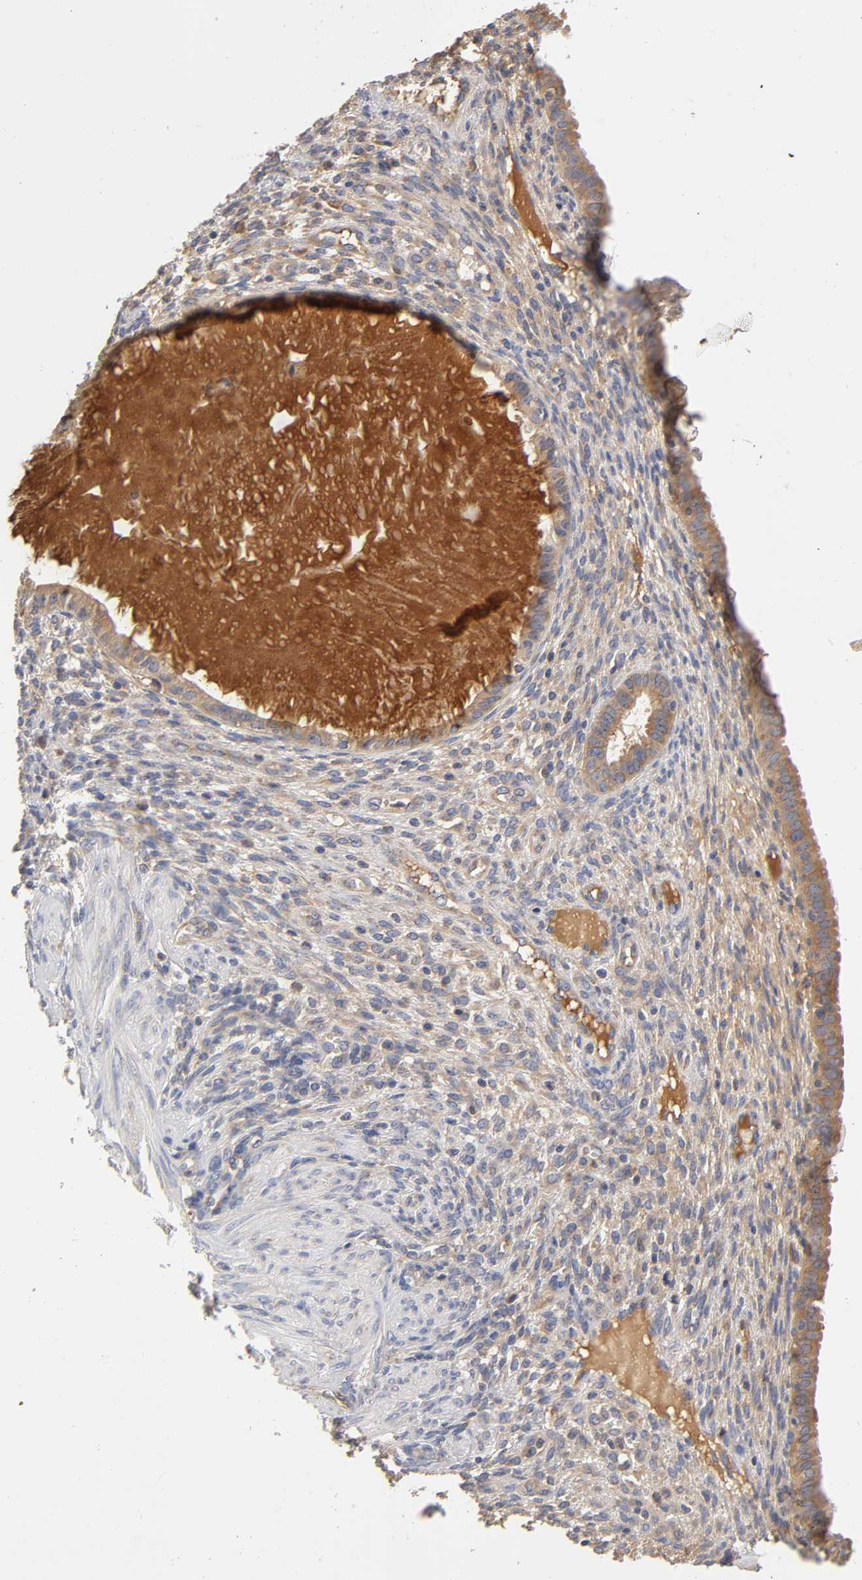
{"staining": {"intensity": "weak", "quantity": "25%-75%", "location": "cytoplasmic/membranous"}, "tissue": "endometrium", "cell_type": "Cells in endometrial stroma", "image_type": "normal", "snomed": [{"axis": "morphology", "description": "Normal tissue, NOS"}, {"axis": "topography", "description": "Endometrium"}], "caption": "An immunohistochemistry photomicrograph of normal tissue is shown. Protein staining in brown highlights weak cytoplasmic/membranous positivity in endometrium within cells in endometrial stroma. The staining was performed using DAB to visualize the protein expression in brown, while the nuclei were stained in blue with hematoxylin (Magnification: 20x).", "gene": "RPS29", "patient": {"sex": "female", "age": 72}}